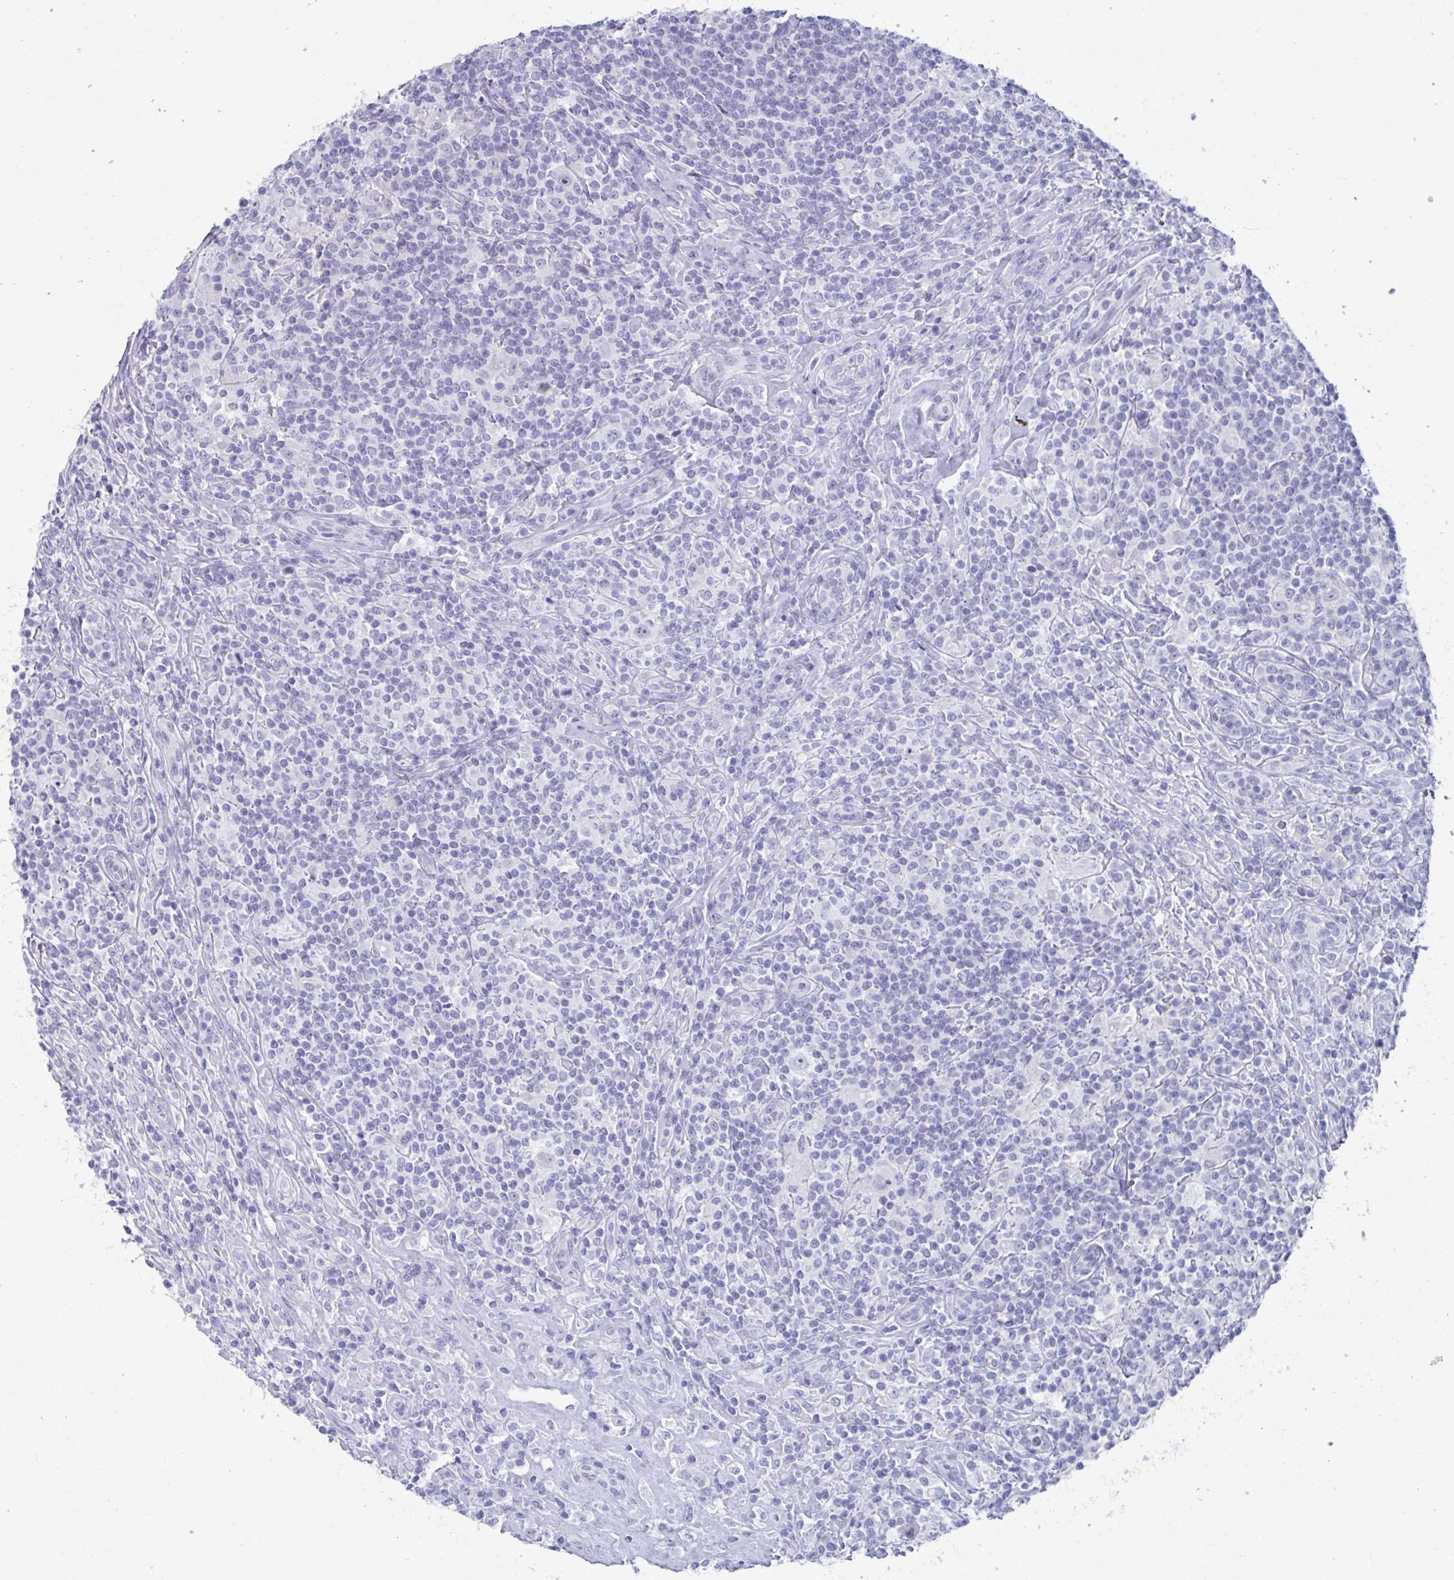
{"staining": {"intensity": "negative", "quantity": "none", "location": "none"}, "tissue": "lymphoma", "cell_type": "Tumor cells", "image_type": "cancer", "snomed": [{"axis": "morphology", "description": "Hodgkin's disease, NOS"}, {"axis": "morphology", "description": "Hodgkin's lymphoma, nodular sclerosis"}, {"axis": "topography", "description": "Lymph node"}], "caption": "Tumor cells show no significant protein staining in lymphoma.", "gene": "CYP4F11", "patient": {"sex": "female", "age": 10}}